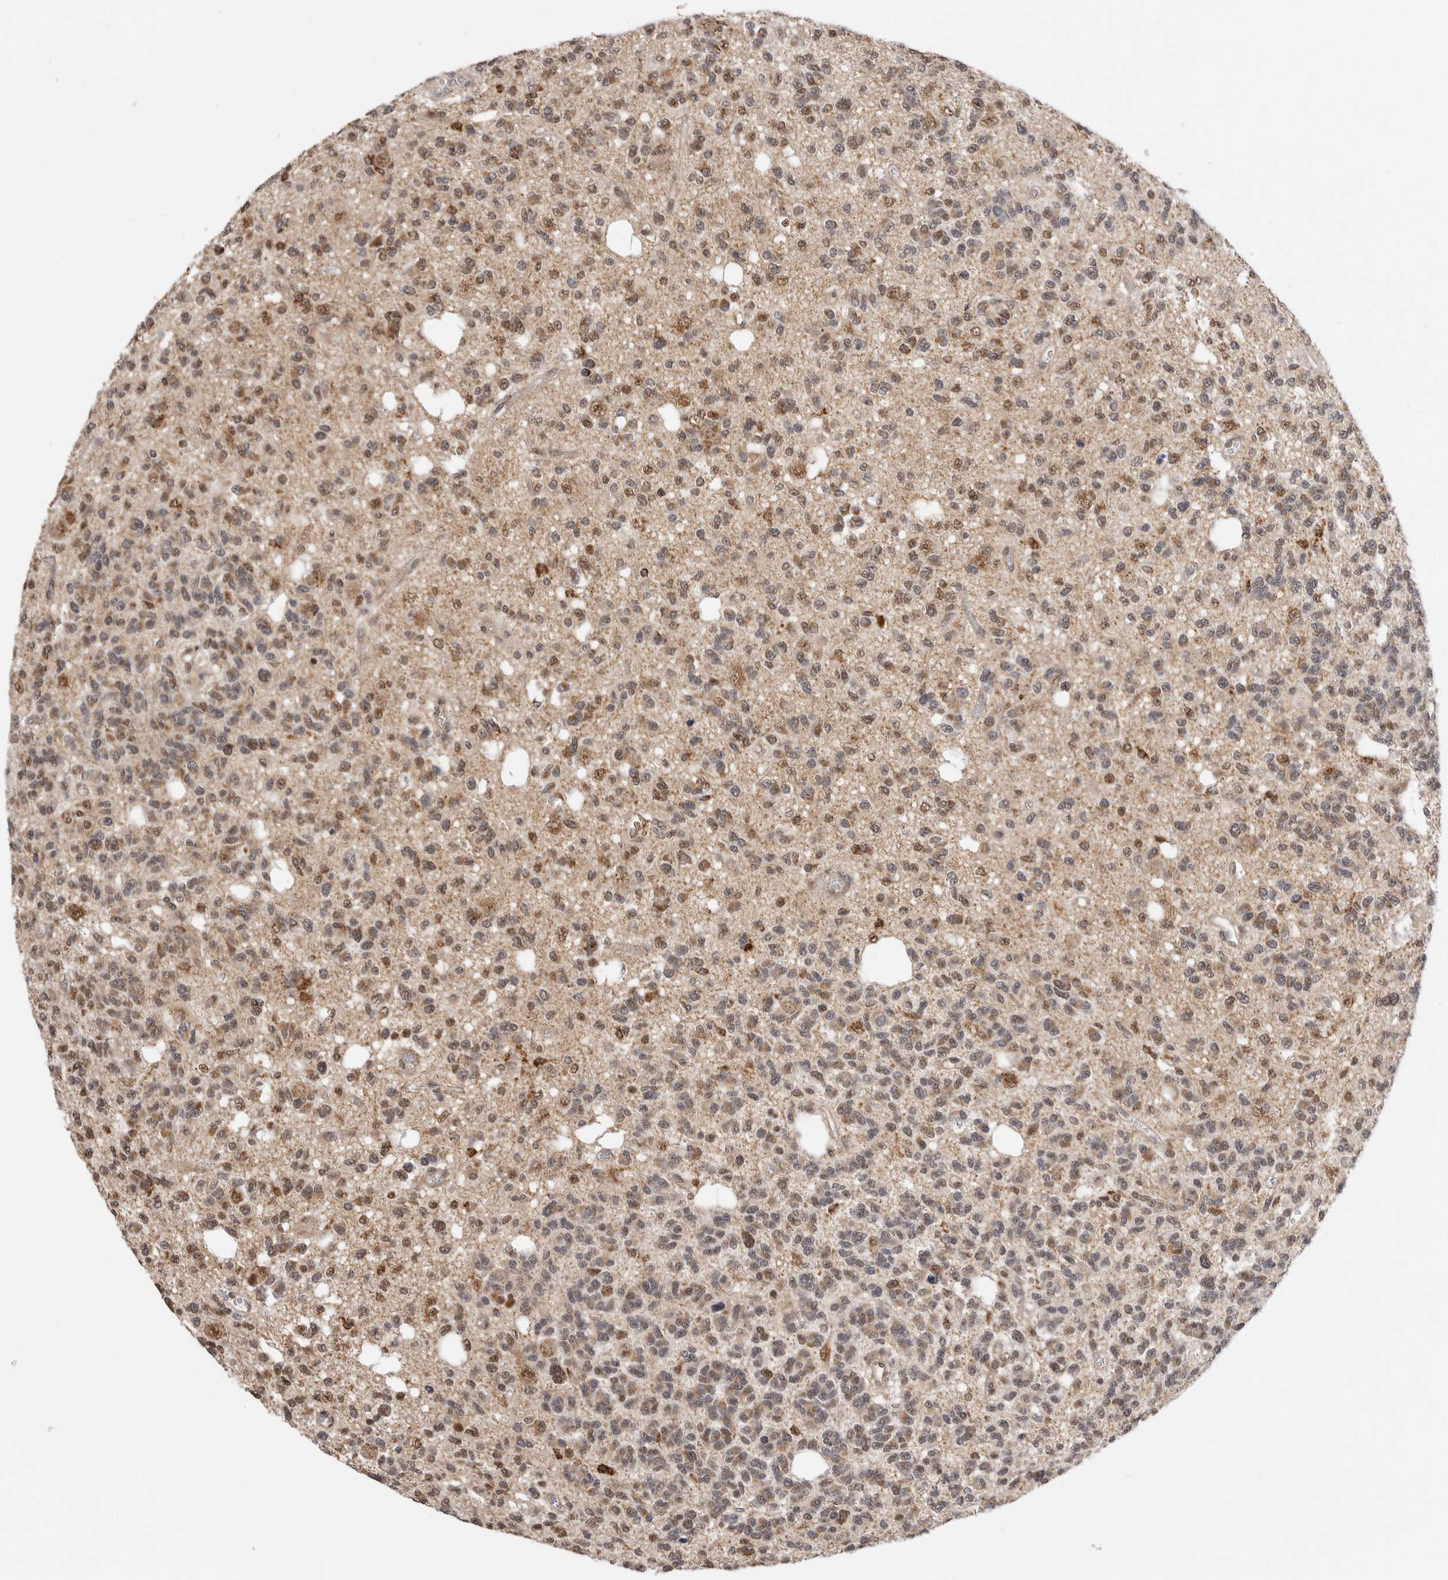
{"staining": {"intensity": "moderate", "quantity": ">75%", "location": "nuclear"}, "tissue": "glioma", "cell_type": "Tumor cells", "image_type": "cancer", "snomed": [{"axis": "morphology", "description": "Glioma, malignant, Low grade"}, {"axis": "topography", "description": "Brain"}], "caption": "Malignant low-grade glioma was stained to show a protein in brown. There is medium levels of moderate nuclear expression in approximately >75% of tumor cells.", "gene": "TMEM65", "patient": {"sex": "male", "age": 38}}